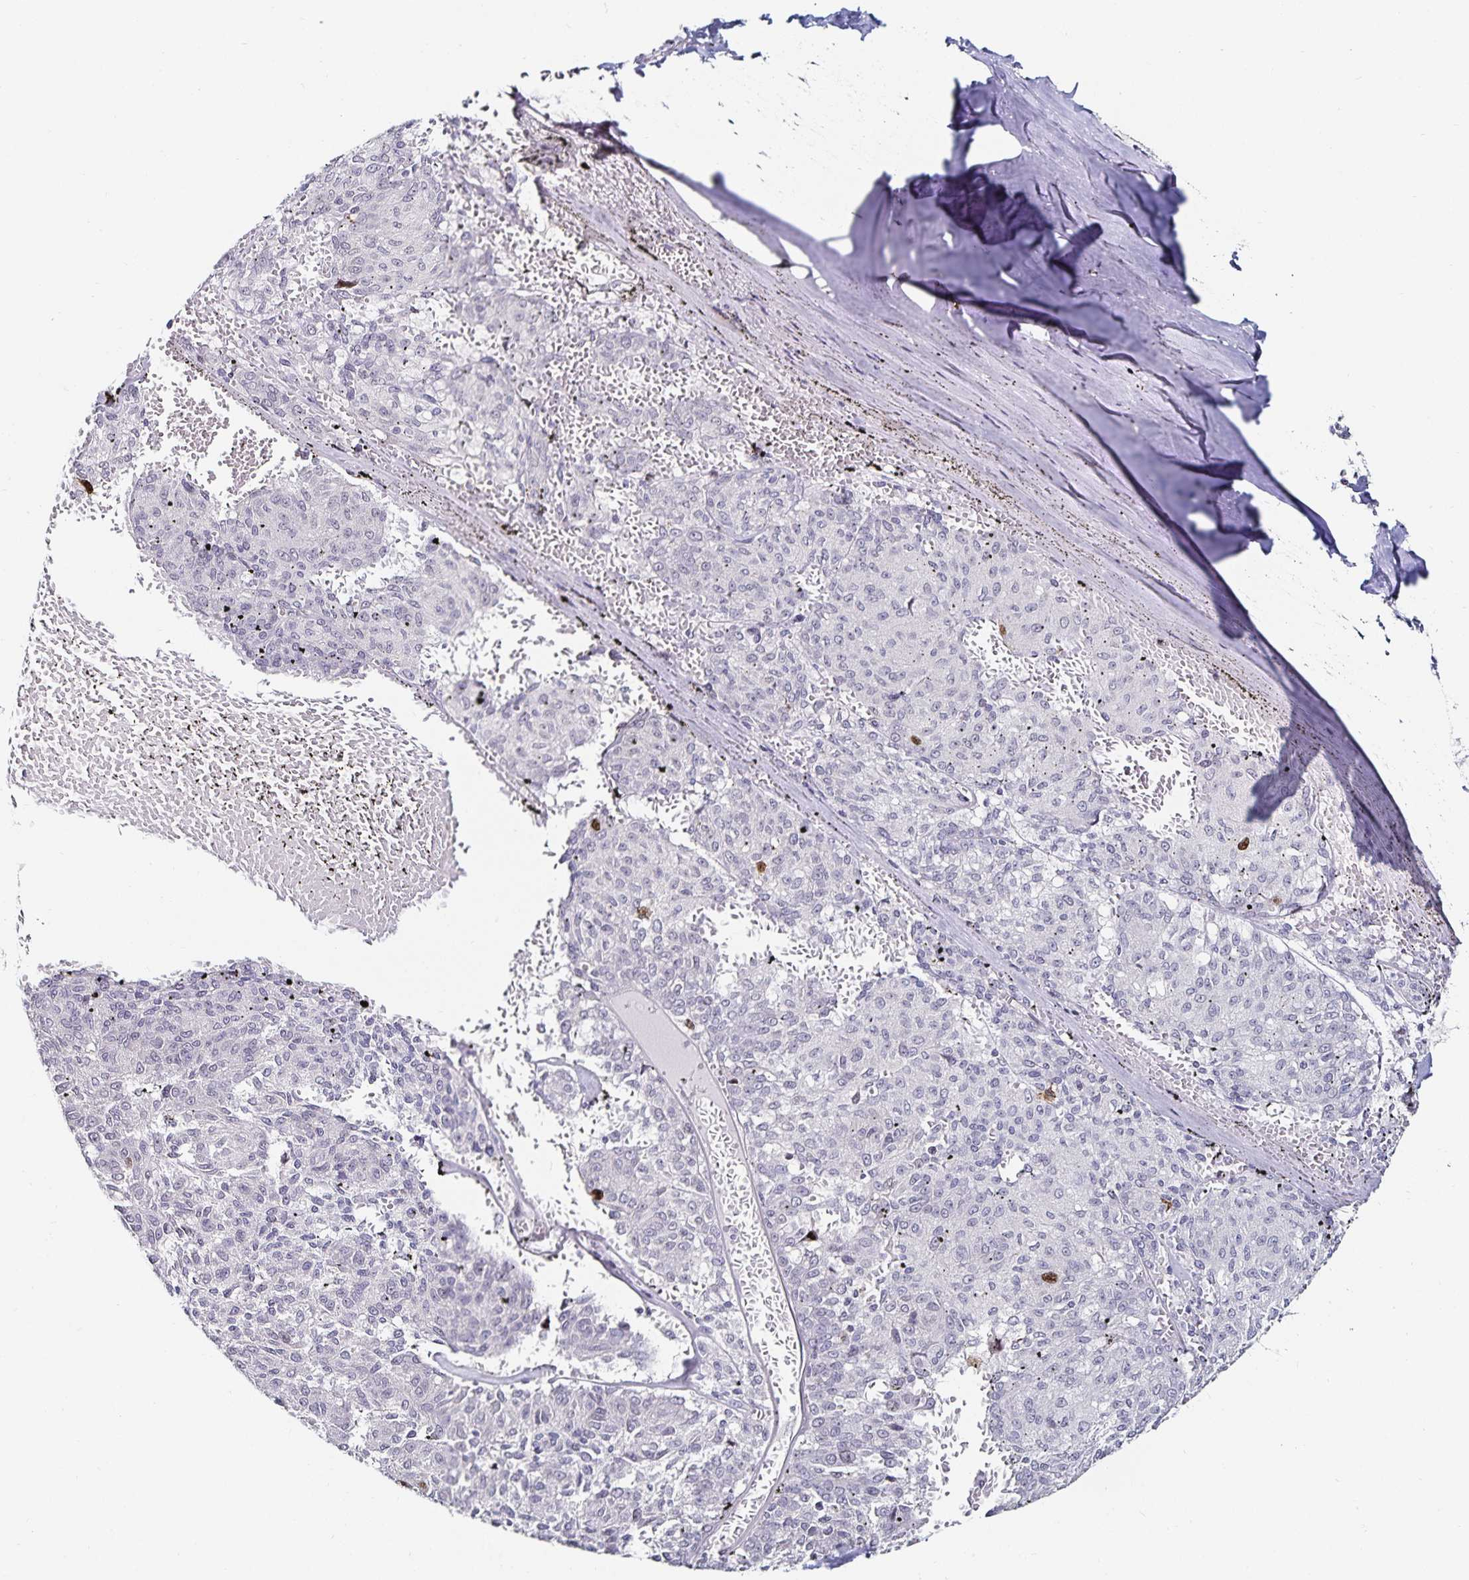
{"staining": {"intensity": "moderate", "quantity": "<25%", "location": "nuclear"}, "tissue": "melanoma", "cell_type": "Tumor cells", "image_type": "cancer", "snomed": [{"axis": "morphology", "description": "Malignant melanoma, NOS"}, {"axis": "topography", "description": "Skin"}], "caption": "Immunohistochemical staining of human melanoma displays low levels of moderate nuclear protein positivity in about <25% of tumor cells.", "gene": "ANLN", "patient": {"sex": "female", "age": 72}}